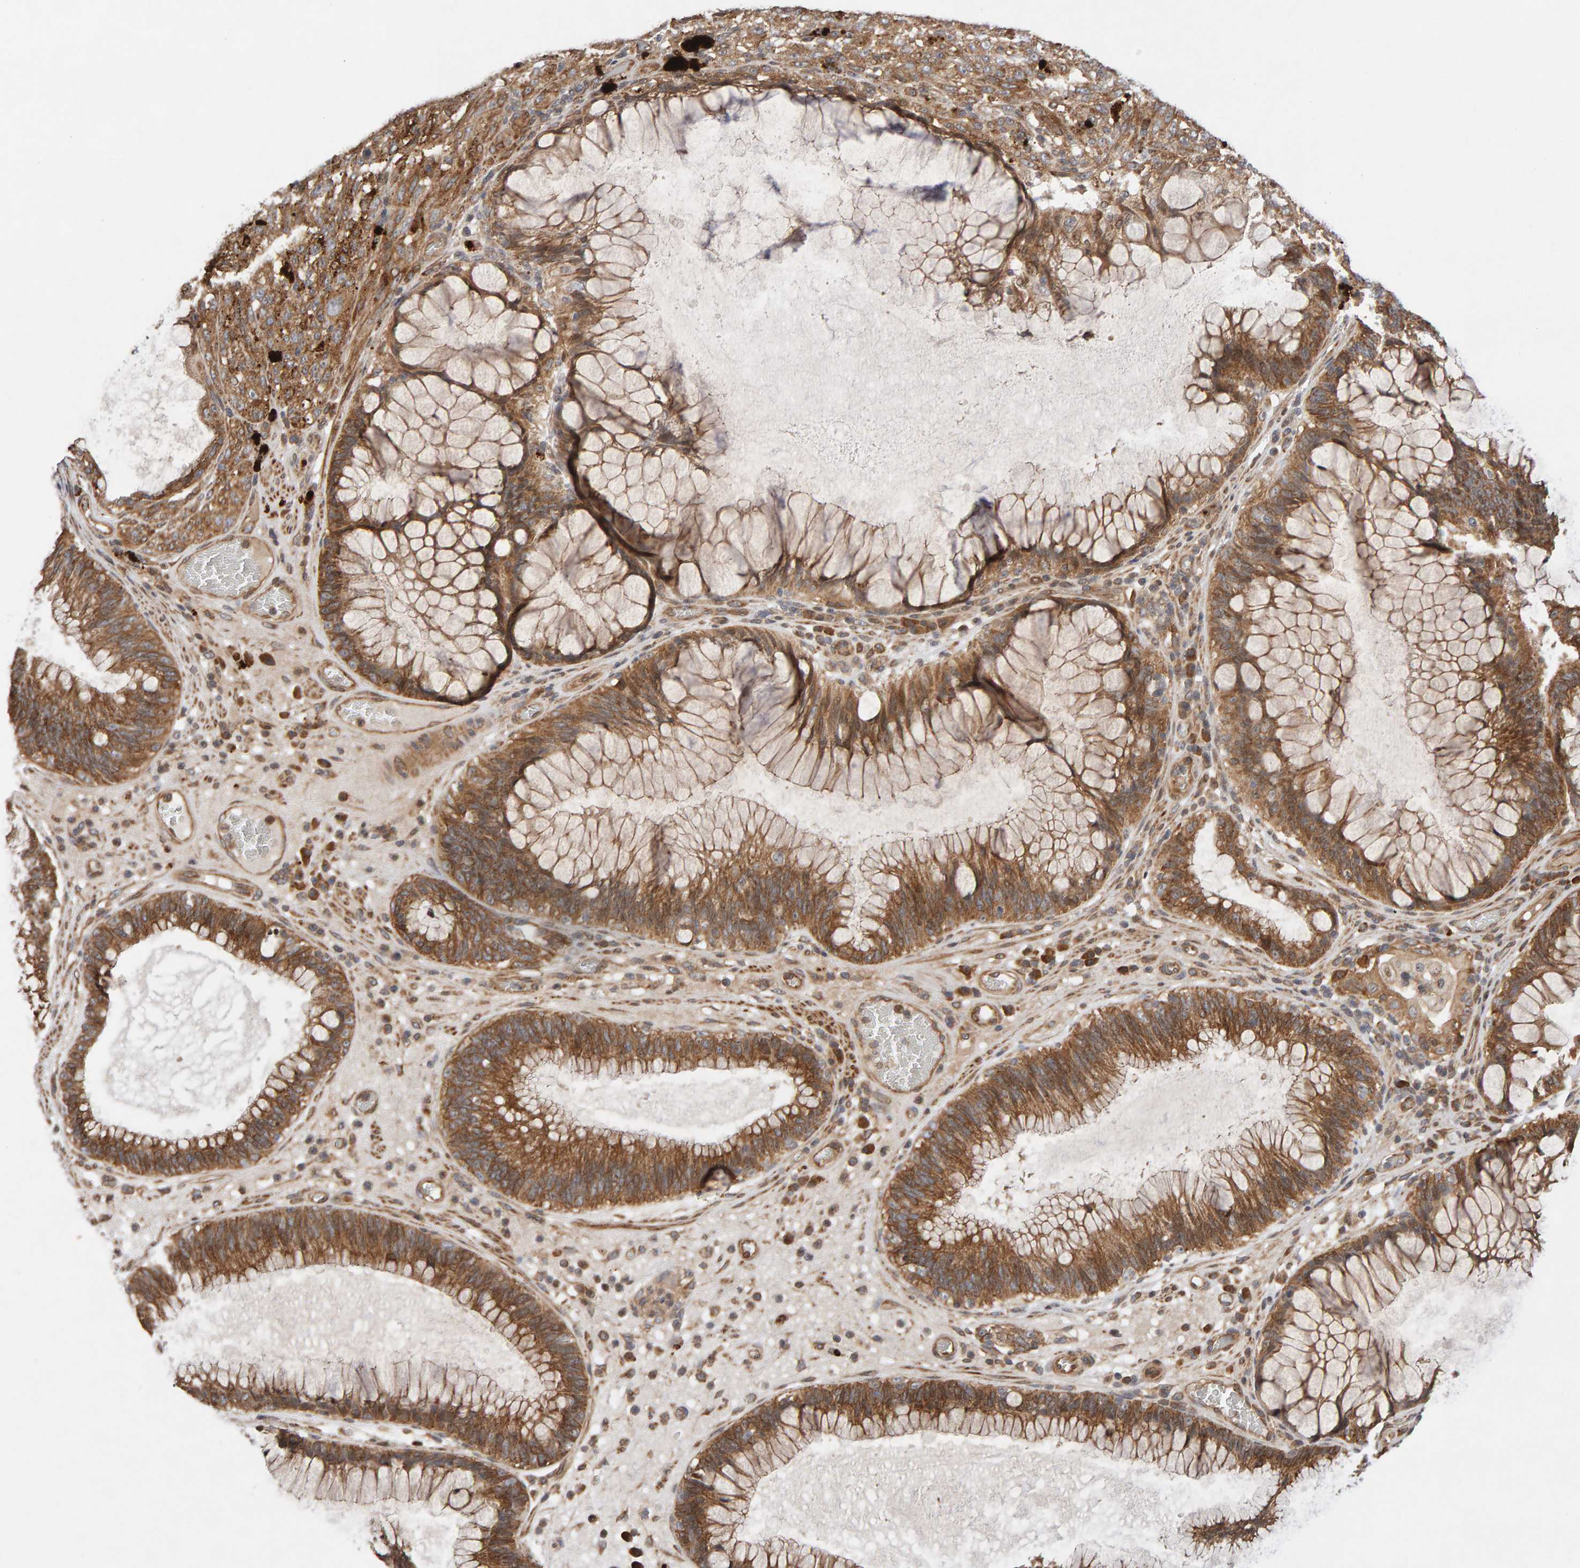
{"staining": {"intensity": "moderate", "quantity": ">75%", "location": "cytoplasmic/membranous"}, "tissue": "melanoma", "cell_type": "Tumor cells", "image_type": "cancer", "snomed": [{"axis": "morphology", "description": "Malignant melanoma, NOS"}, {"axis": "topography", "description": "Rectum"}], "caption": "Immunohistochemical staining of human melanoma shows medium levels of moderate cytoplasmic/membranous expression in approximately >75% of tumor cells. (DAB IHC, brown staining for protein, blue staining for nuclei).", "gene": "LZTS1", "patient": {"sex": "female", "age": 81}}